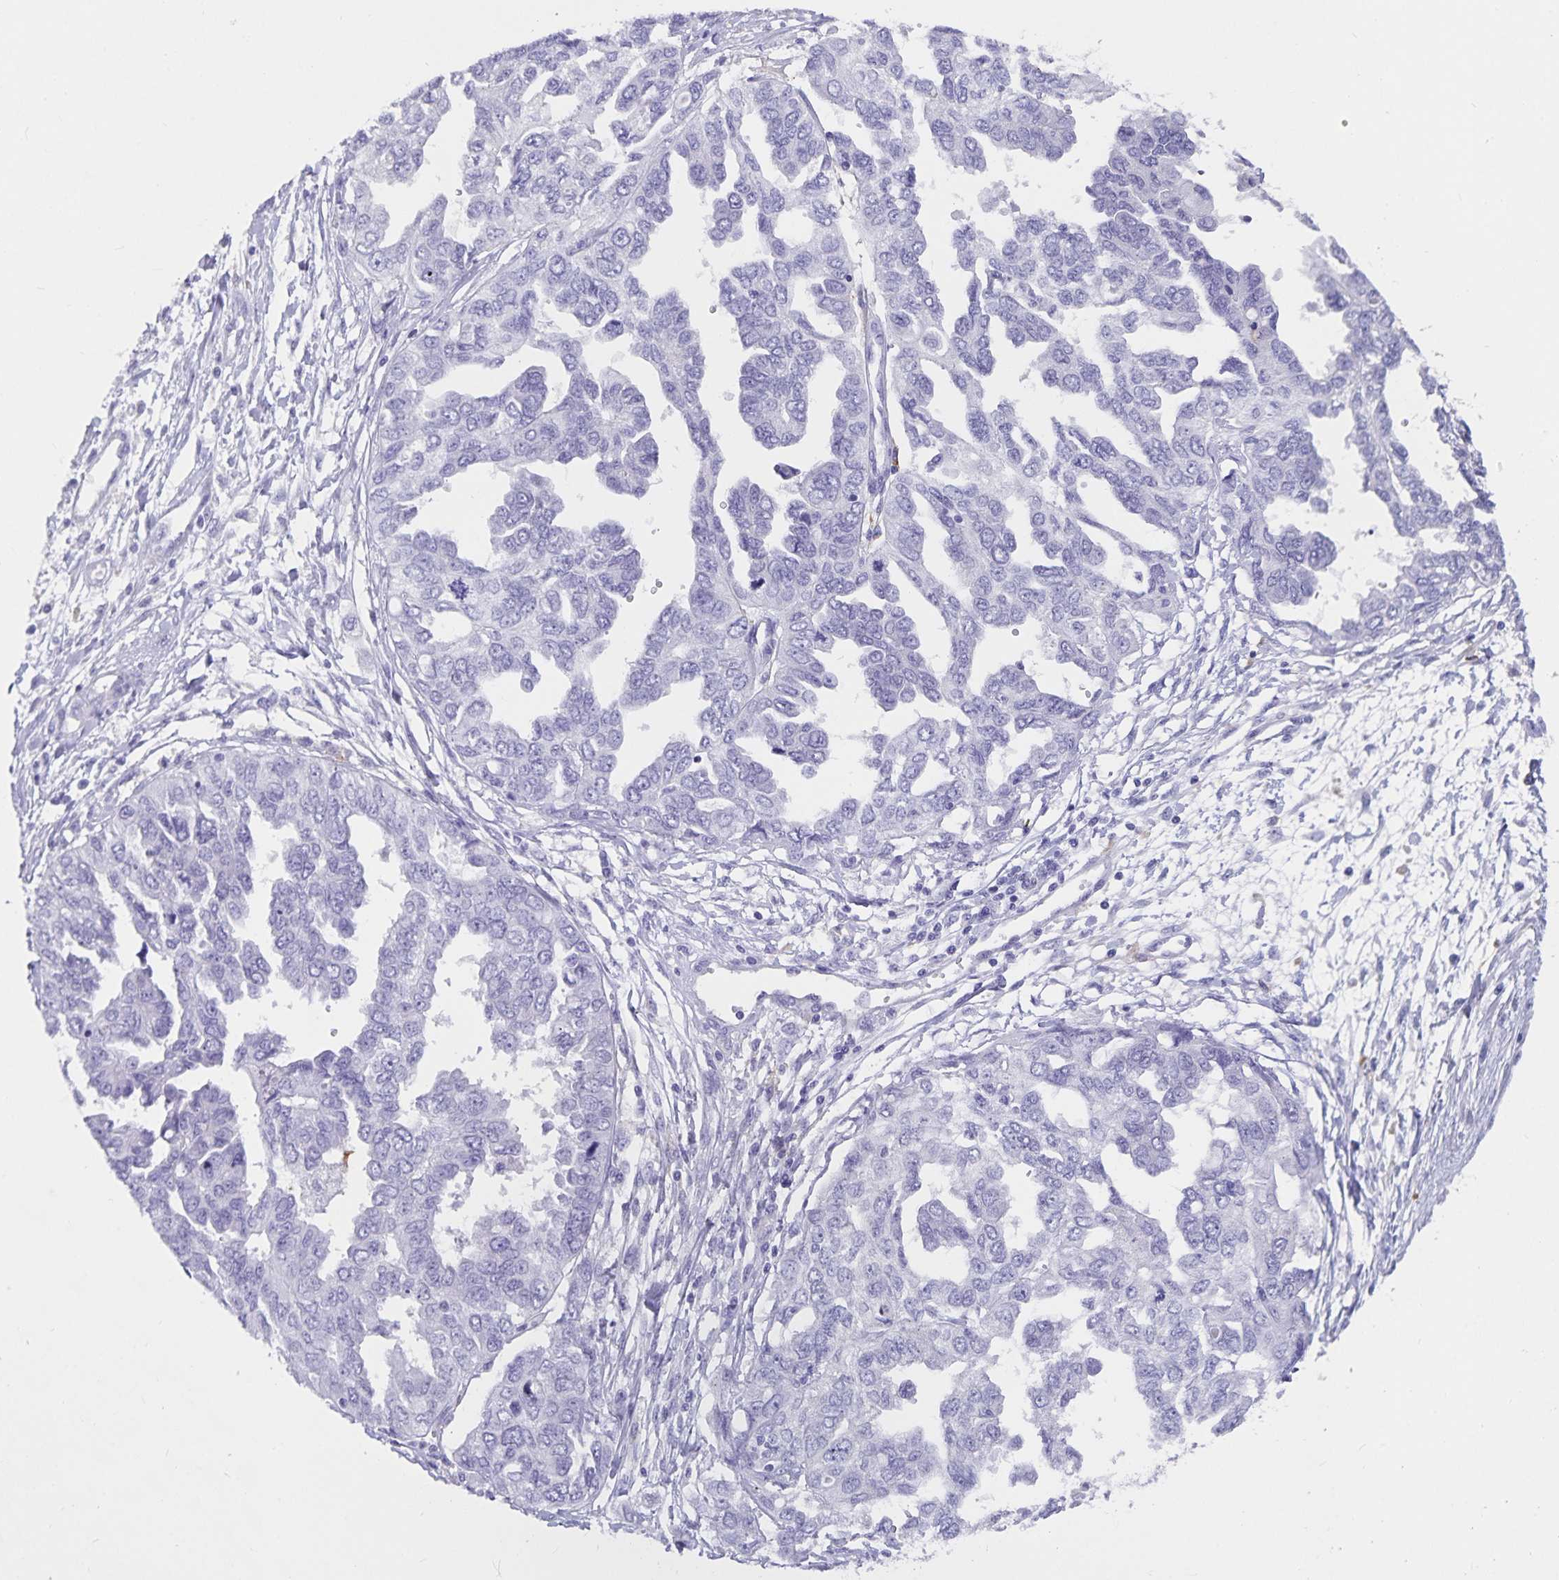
{"staining": {"intensity": "negative", "quantity": "none", "location": "none"}, "tissue": "ovarian cancer", "cell_type": "Tumor cells", "image_type": "cancer", "snomed": [{"axis": "morphology", "description": "Cystadenocarcinoma, serous, NOS"}, {"axis": "topography", "description": "Ovary"}], "caption": "High power microscopy photomicrograph of an immunohistochemistry photomicrograph of ovarian serous cystadenocarcinoma, revealing no significant staining in tumor cells.", "gene": "PLAC1", "patient": {"sex": "female", "age": 53}}